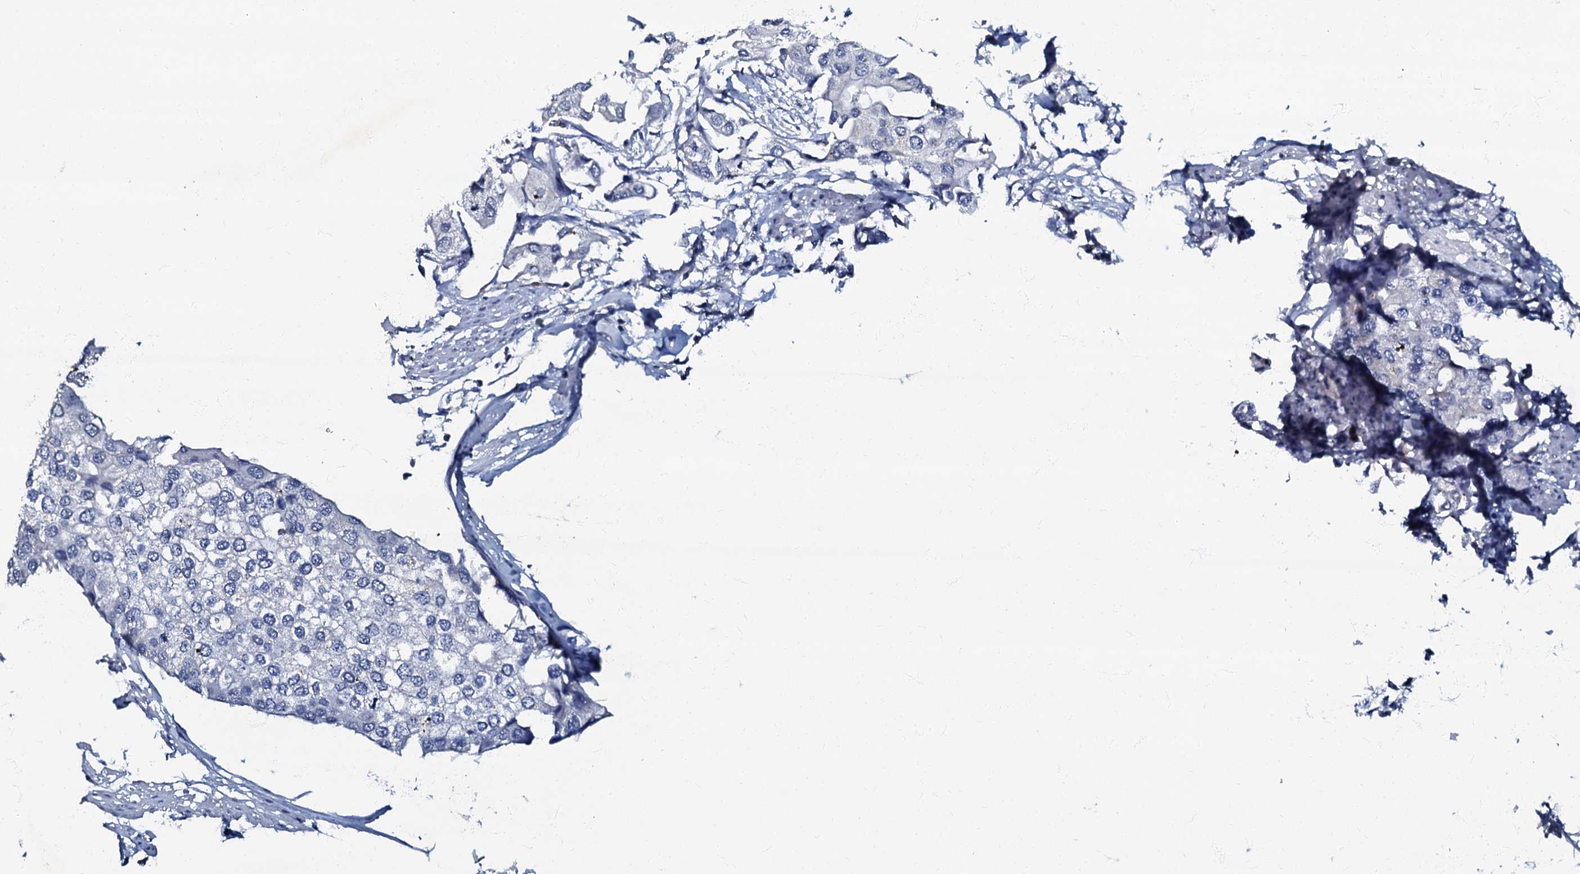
{"staining": {"intensity": "negative", "quantity": "none", "location": "none"}, "tissue": "urothelial cancer", "cell_type": "Tumor cells", "image_type": "cancer", "snomed": [{"axis": "morphology", "description": "Urothelial carcinoma, High grade"}, {"axis": "topography", "description": "Urinary bladder"}], "caption": "Tumor cells are negative for protein expression in human urothelial carcinoma (high-grade).", "gene": "OLAH", "patient": {"sex": "male", "age": 64}}